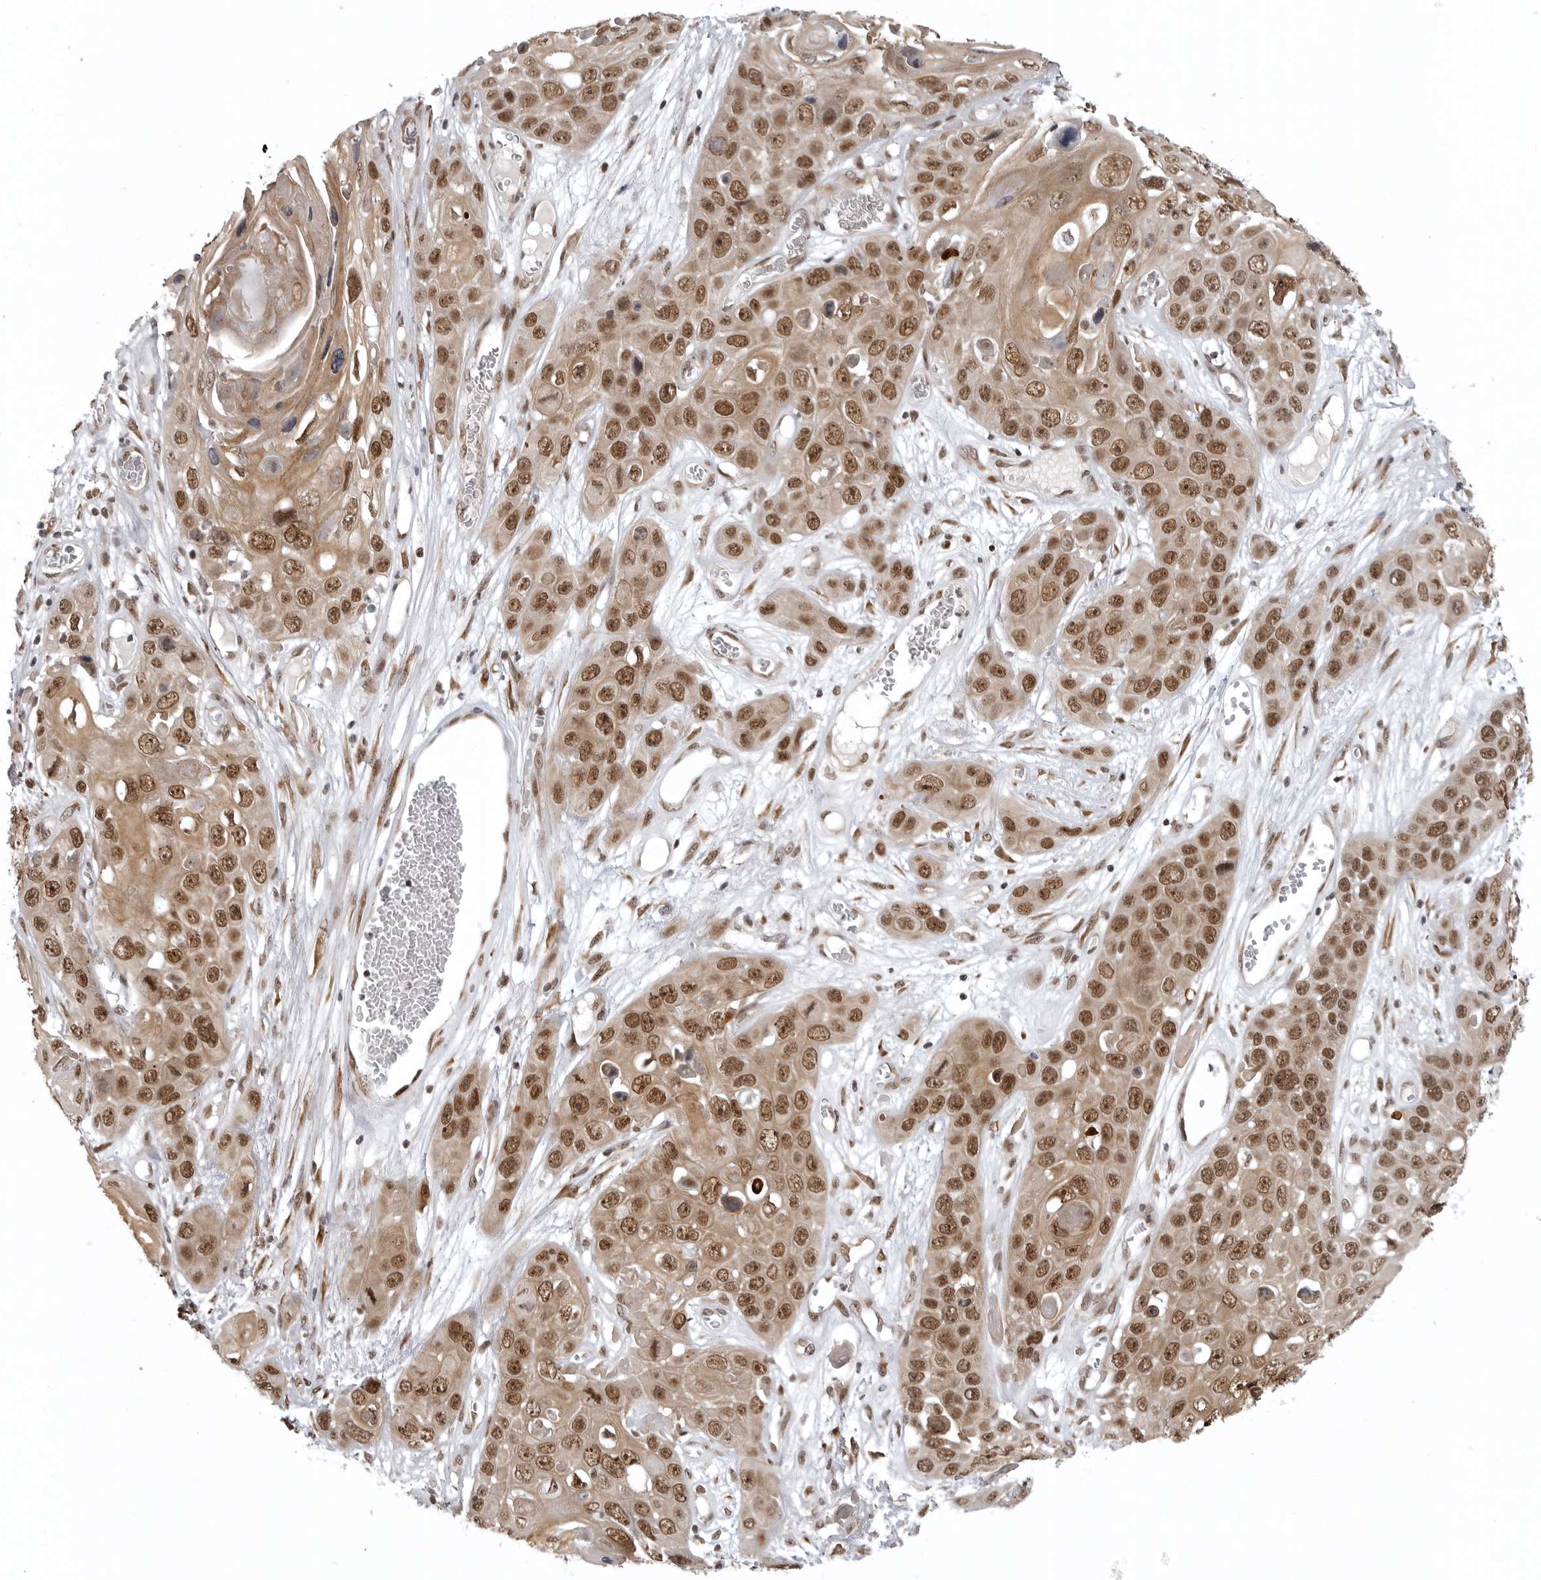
{"staining": {"intensity": "moderate", "quantity": ">75%", "location": "nuclear"}, "tissue": "skin cancer", "cell_type": "Tumor cells", "image_type": "cancer", "snomed": [{"axis": "morphology", "description": "Squamous cell carcinoma, NOS"}, {"axis": "topography", "description": "Skin"}], "caption": "High-power microscopy captured an IHC histopathology image of skin cancer (squamous cell carcinoma), revealing moderate nuclear positivity in about >75% of tumor cells. Immunohistochemistry stains the protein in brown and the nuclei are stained blue.", "gene": "PRDM10", "patient": {"sex": "male", "age": 55}}